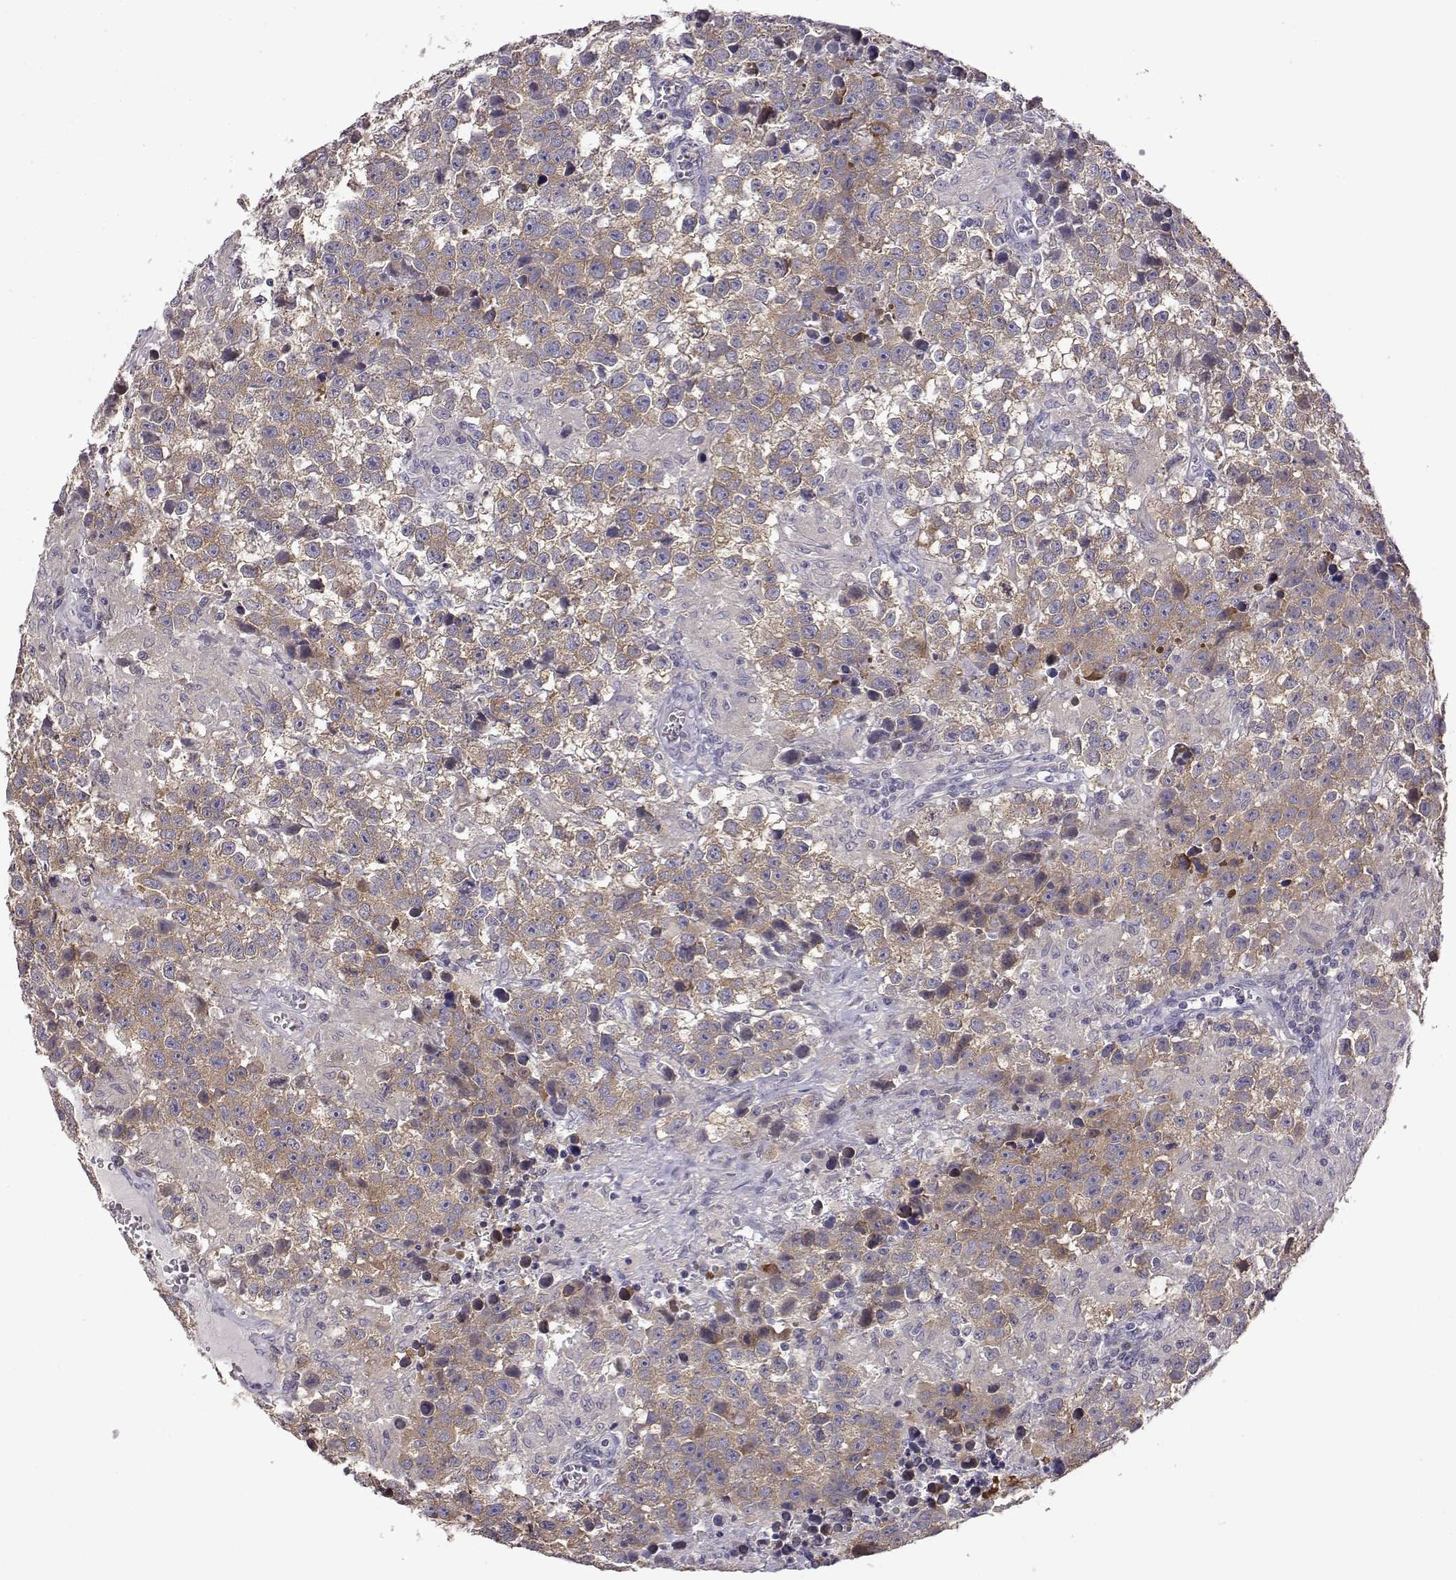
{"staining": {"intensity": "weak", "quantity": ">75%", "location": "cytoplasmic/membranous"}, "tissue": "testis cancer", "cell_type": "Tumor cells", "image_type": "cancer", "snomed": [{"axis": "morphology", "description": "Seminoma, NOS"}, {"axis": "topography", "description": "Testis"}], "caption": "Tumor cells show low levels of weak cytoplasmic/membranous expression in approximately >75% of cells in seminoma (testis). (DAB = brown stain, brightfield microscopy at high magnification).", "gene": "VGF", "patient": {"sex": "male", "age": 43}}